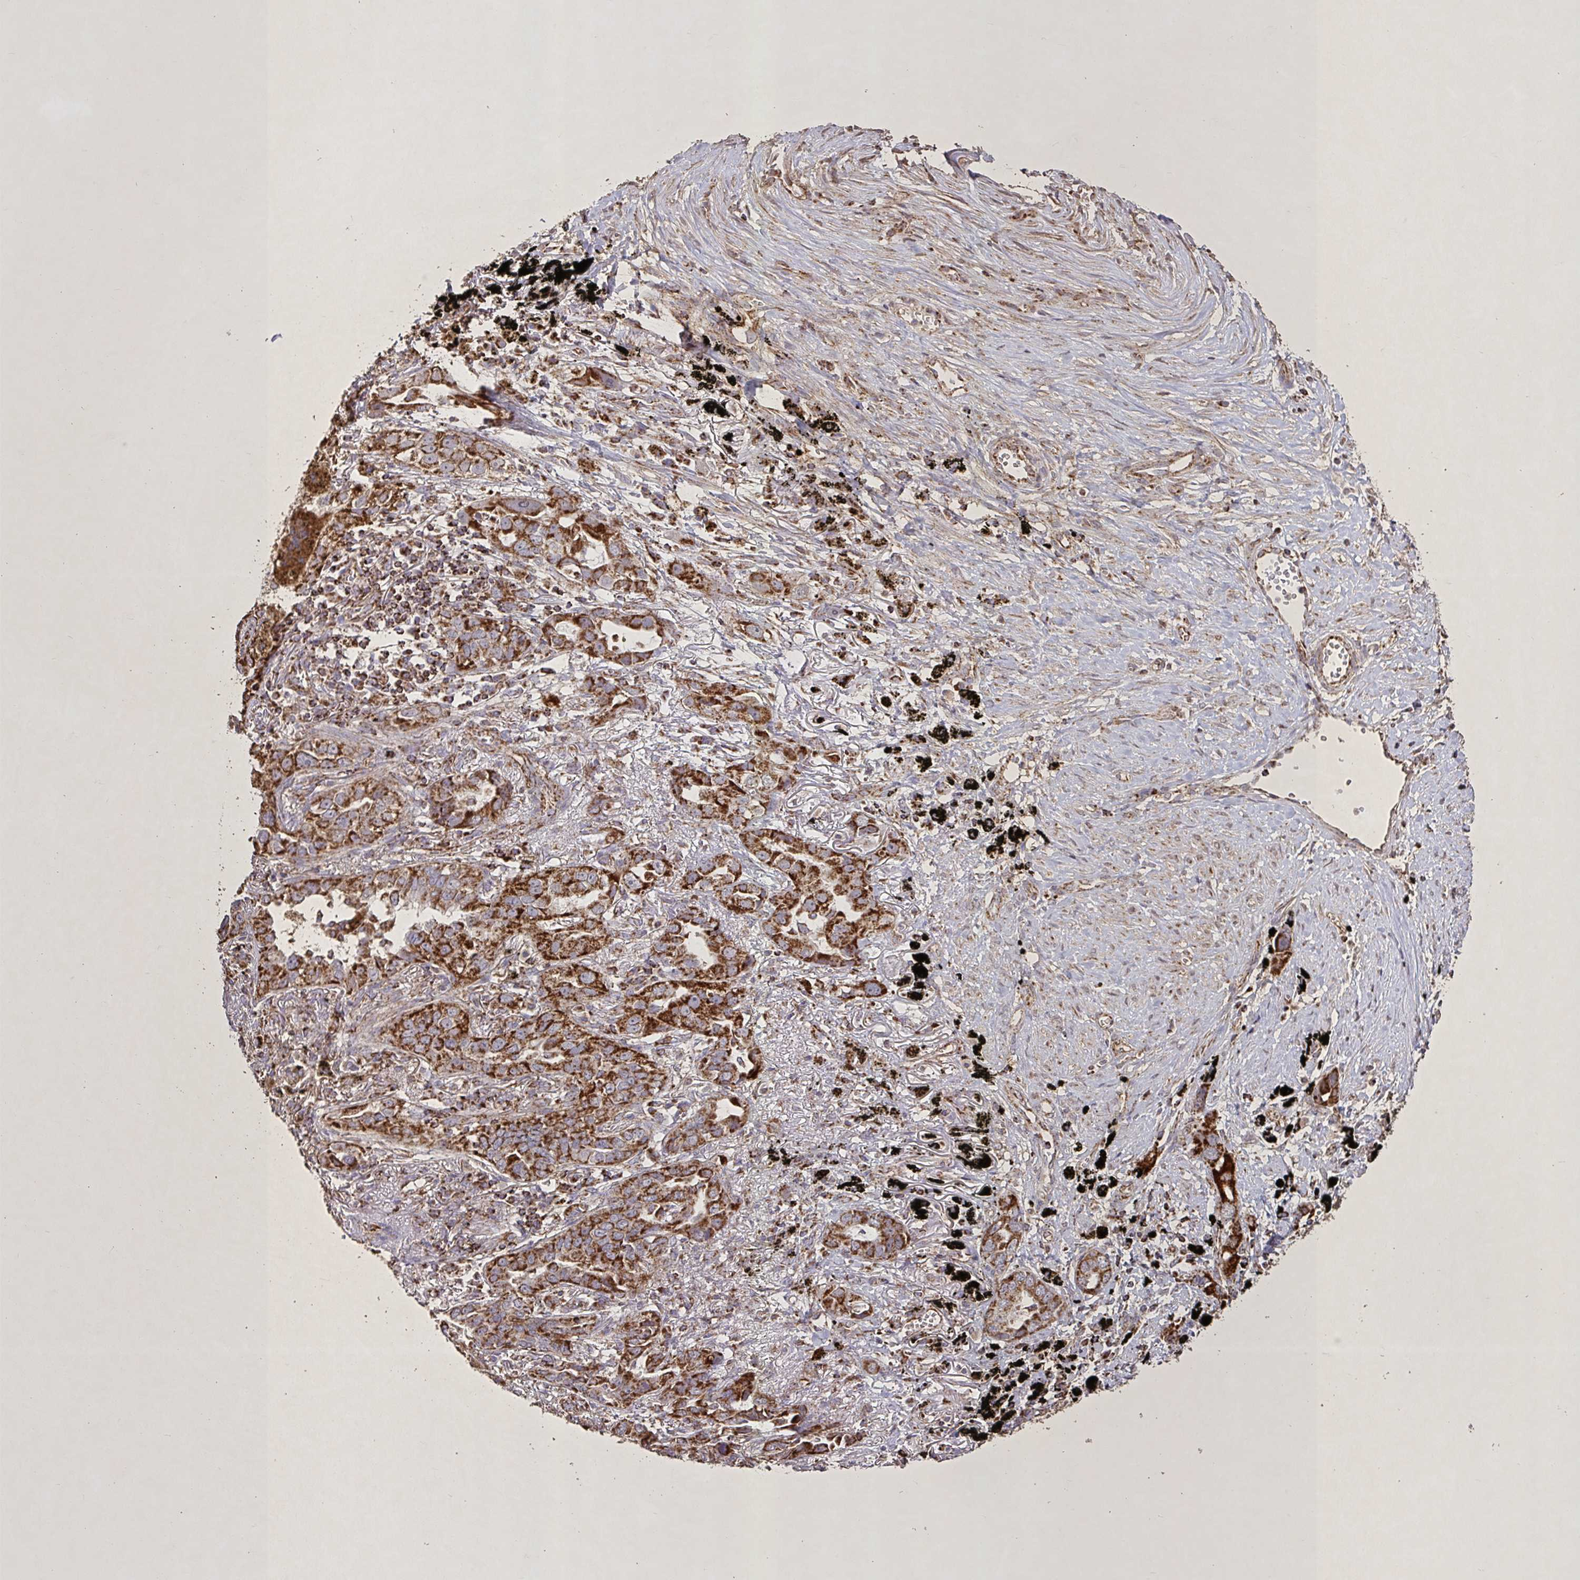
{"staining": {"intensity": "strong", "quantity": ">75%", "location": "cytoplasmic/membranous"}, "tissue": "lung cancer", "cell_type": "Tumor cells", "image_type": "cancer", "snomed": [{"axis": "morphology", "description": "Adenocarcinoma, NOS"}, {"axis": "topography", "description": "Lung"}], "caption": "The micrograph displays staining of lung adenocarcinoma, revealing strong cytoplasmic/membranous protein staining (brown color) within tumor cells.", "gene": "AGK", "patient": {"sex": "male", "age": 67}}